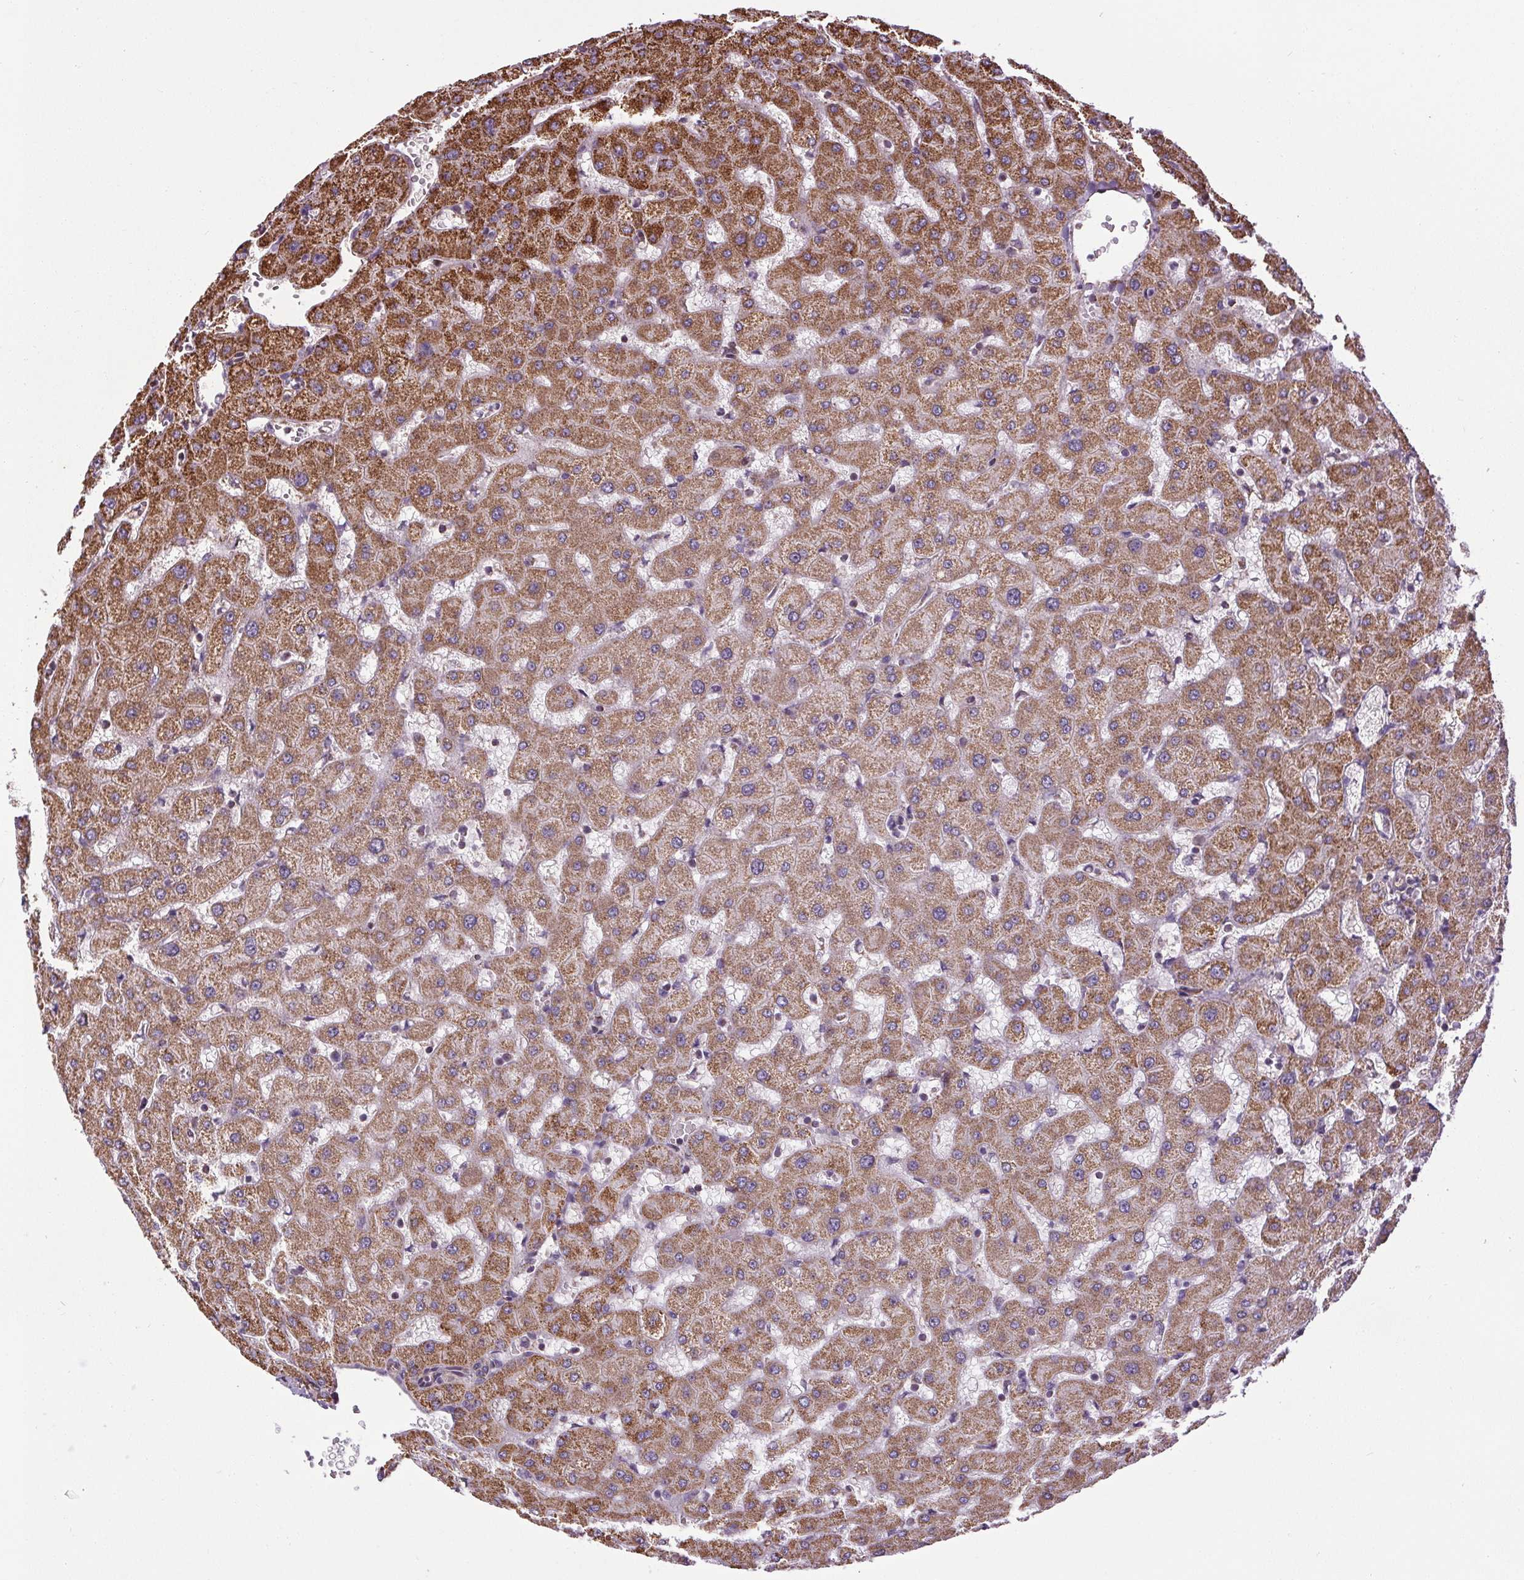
{"staining": {"intensity": "weak", "quantity": "25%-75%", "location": "cytoplasmic/membranous"}, "tissue": "liver", "cell_type": "Cholangiocytes", "image_type": "normal", "snomed": [{"axis": "morphology", "description": "Normal tissue, NOS"}, {"axis": "topography", "description": "Liver"}], "caption": "Liver stained with DAB IHC reveals low levels of weak cytoplasmic/membranous positivity in about 25%-75% of cholangiocytes. (IHC, brightfield microscopy, high magnification).", "gene": "ZNF548", "patient": {"sex": "female", "age": 63}}